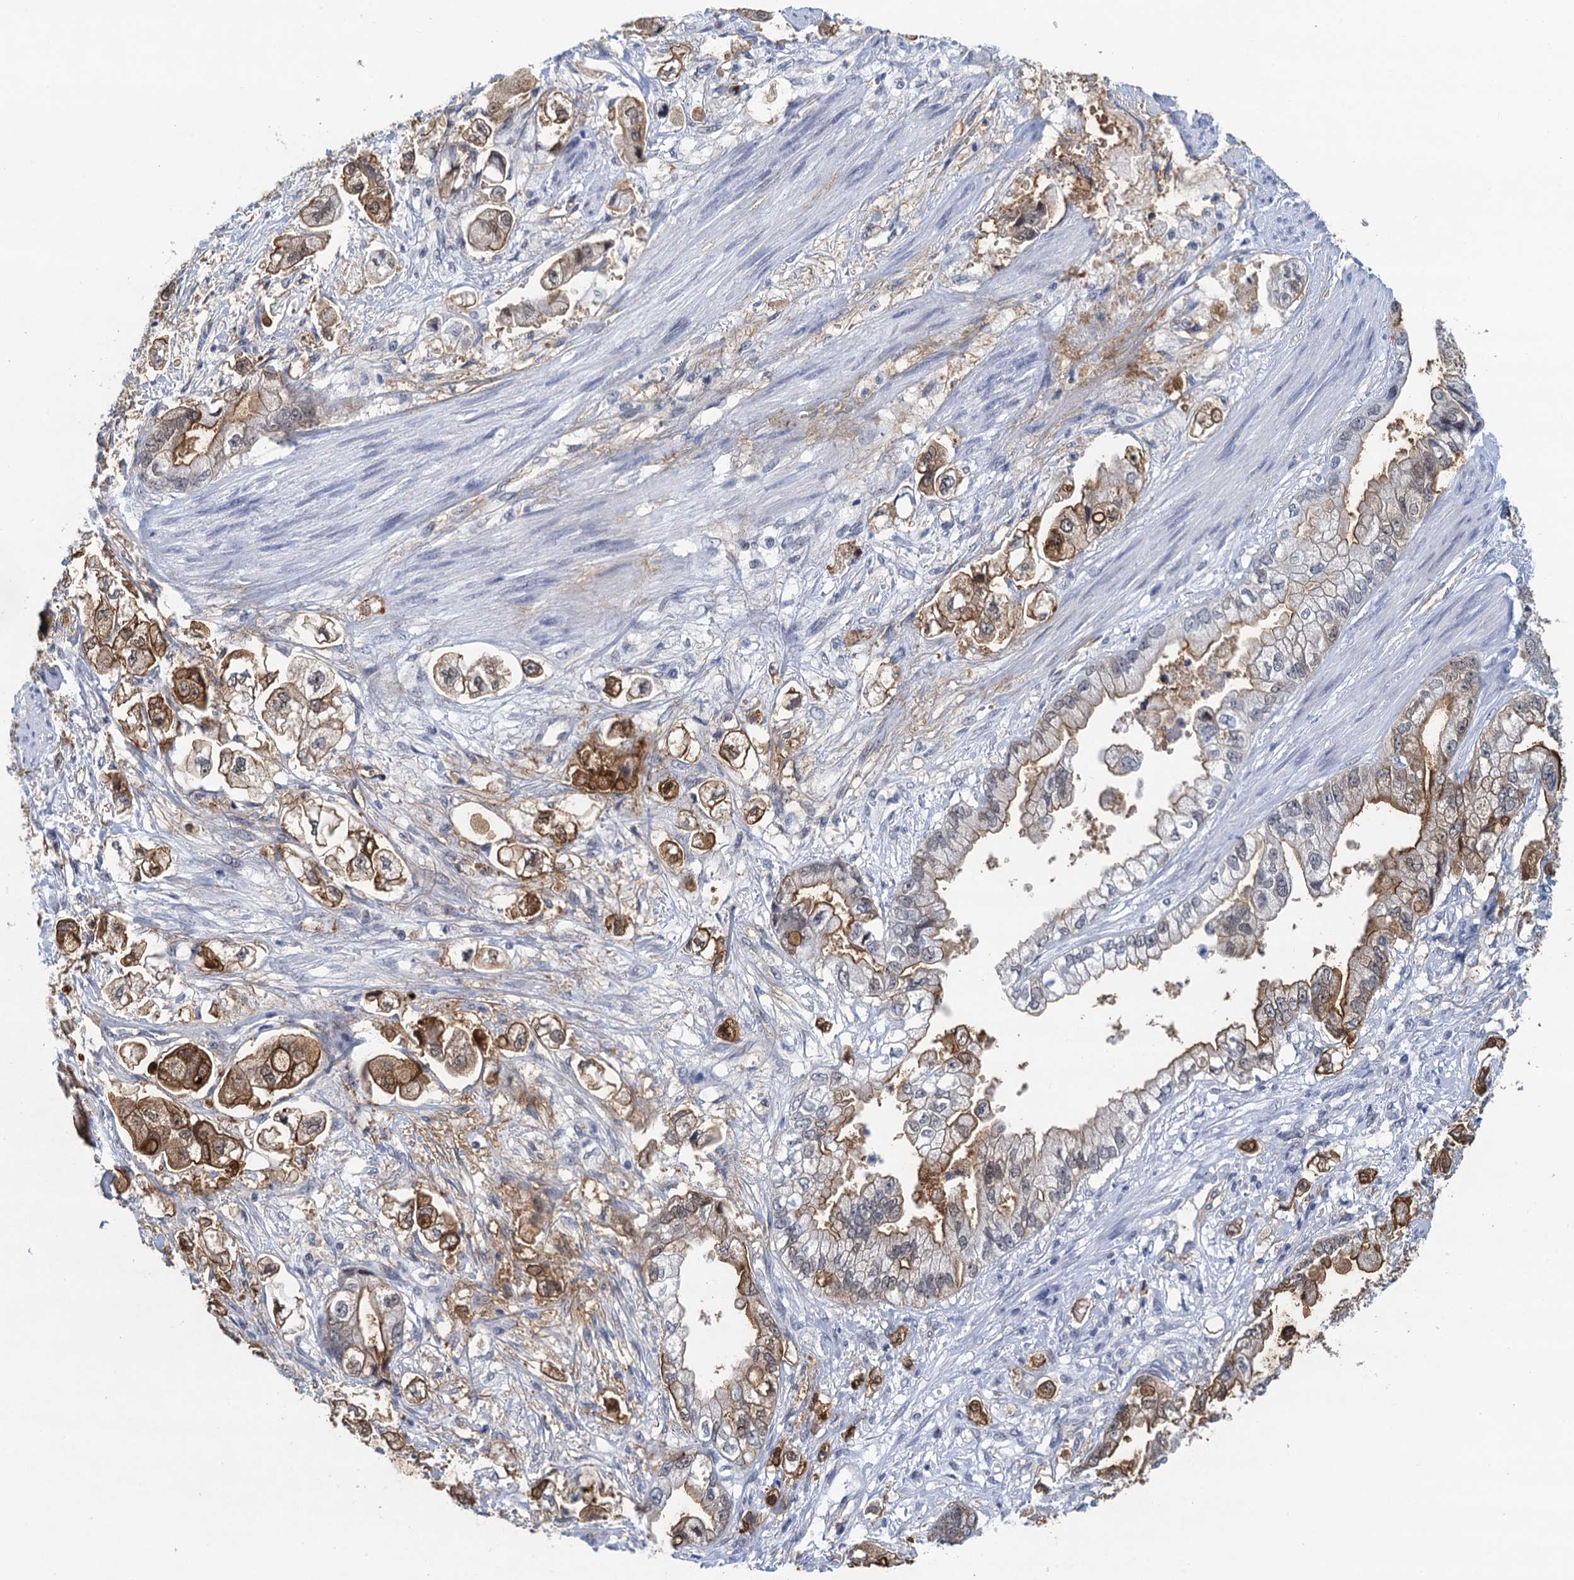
{"staining": {"intensity": "moderate", "quantity": ">75%", "location": "cytoplasmic/membranous,nuclear"}, "tissue": "stomach cancer", "cell_type": "Tumor cells", "image_type": "cancer", "snomed": [{"axis": "morphology", "description": "Adenocarcinoma, NOS"}, {"axis": "topography", "description": "Stomach"}], "caption": "Stomach cancer (adenocarcinoma) stained for a protein (brown) shows moderate cytoplasmic/membranous and nuclear positive expression in approximately >75% of tumor cells.", "gene": "EPS8L1", "patient": {"sex": "male", "age": 62}}